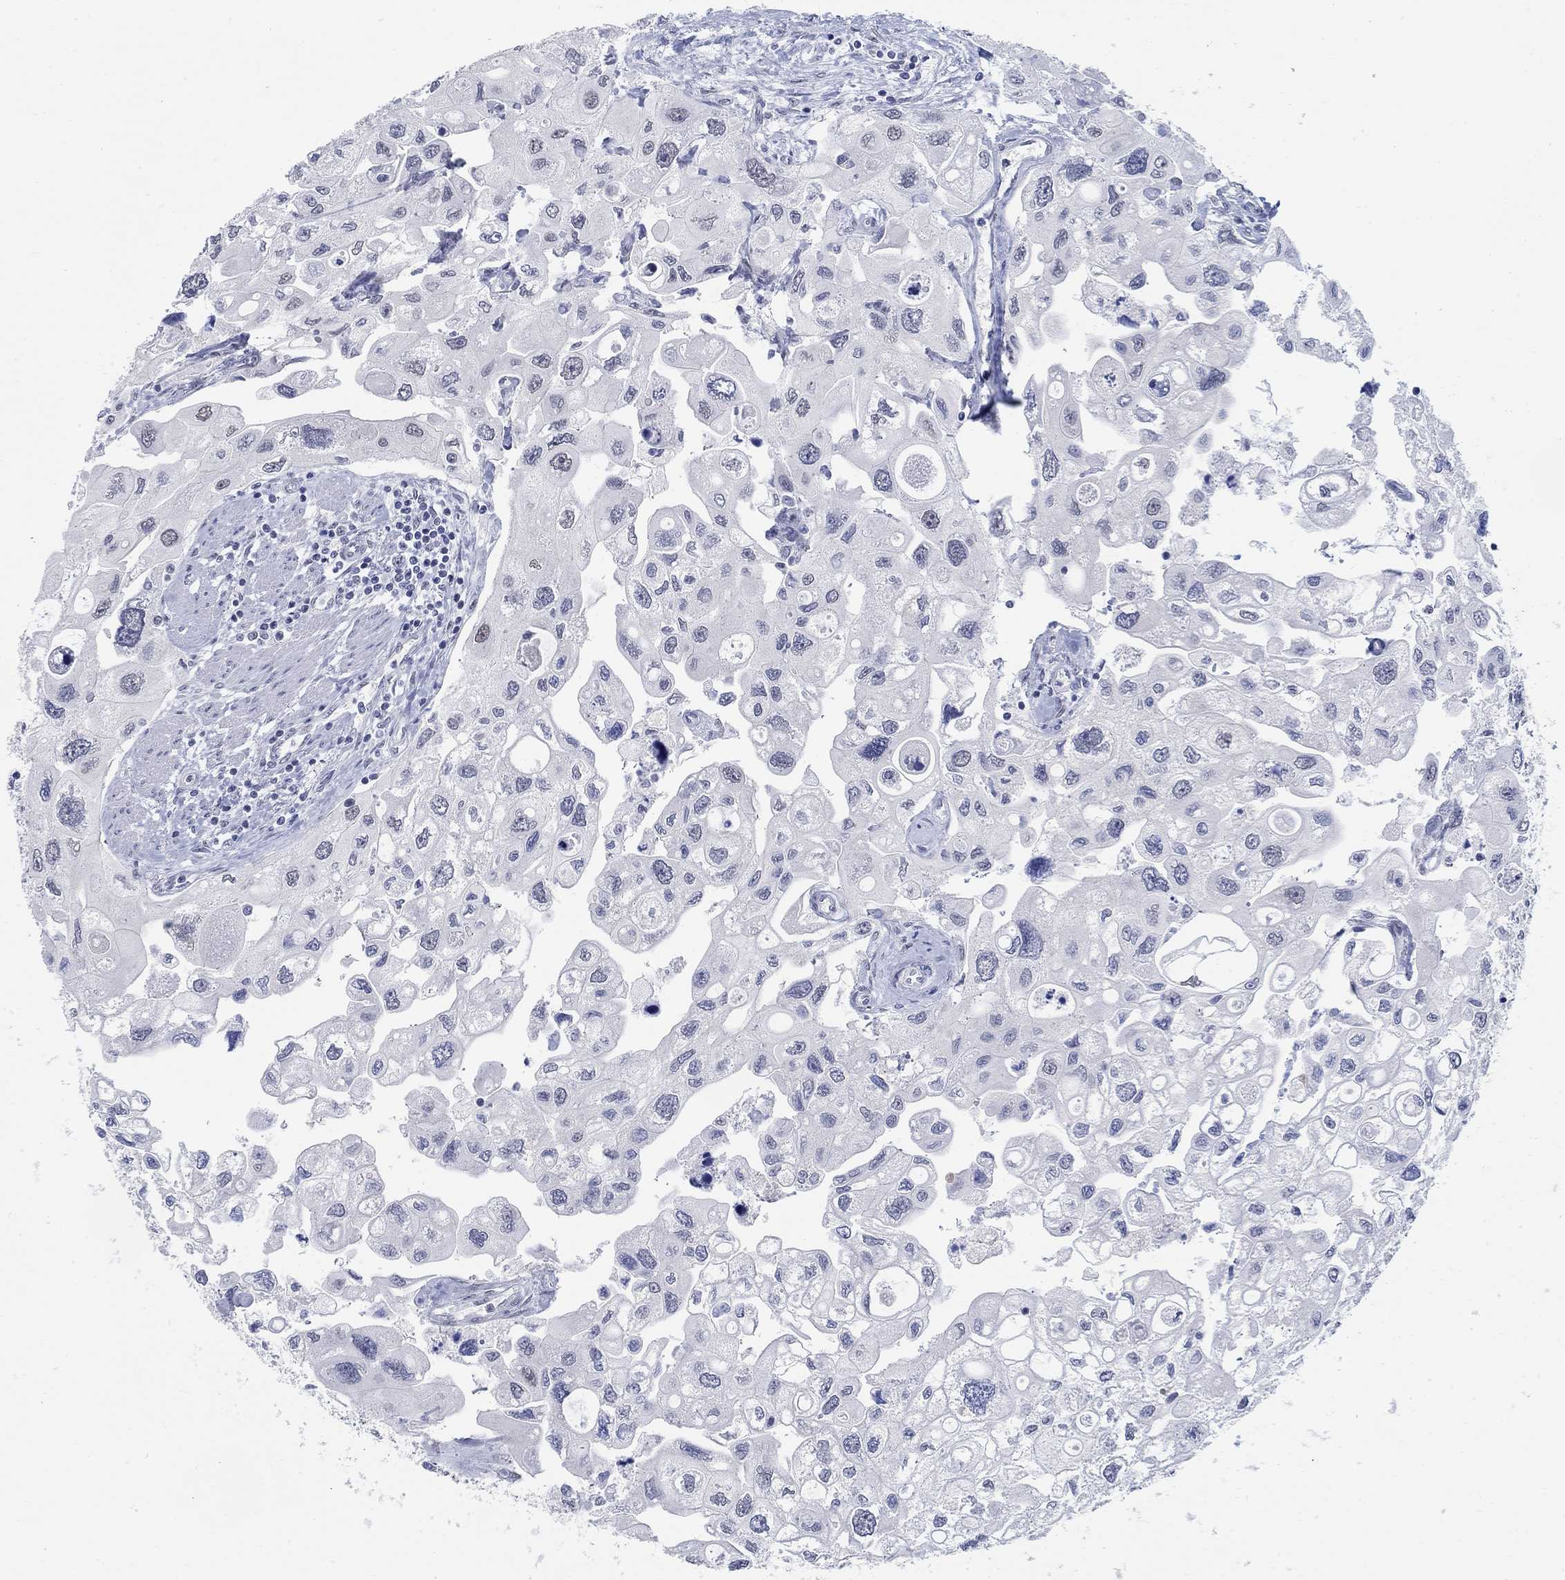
{"staining": {"intensity": "negative", "quantity": "none", "location": "none"}, "tissue": "urothelial cancer", "cell_type": "Tumor cells", "image_type": "cancer", "snomed": [{"axis": "morphology", "description": "Urothelial carcinoma, High grade"}, {"axis": "topography", "description": "Urinary bladder"}], "caption": "A high-resolution histopathology image shows IHC staining of urothelial cancer, which displays no significant expression in tumor cells.", "gene": "ANKS1B", "patient": {"sex": "male", "age": 59}}